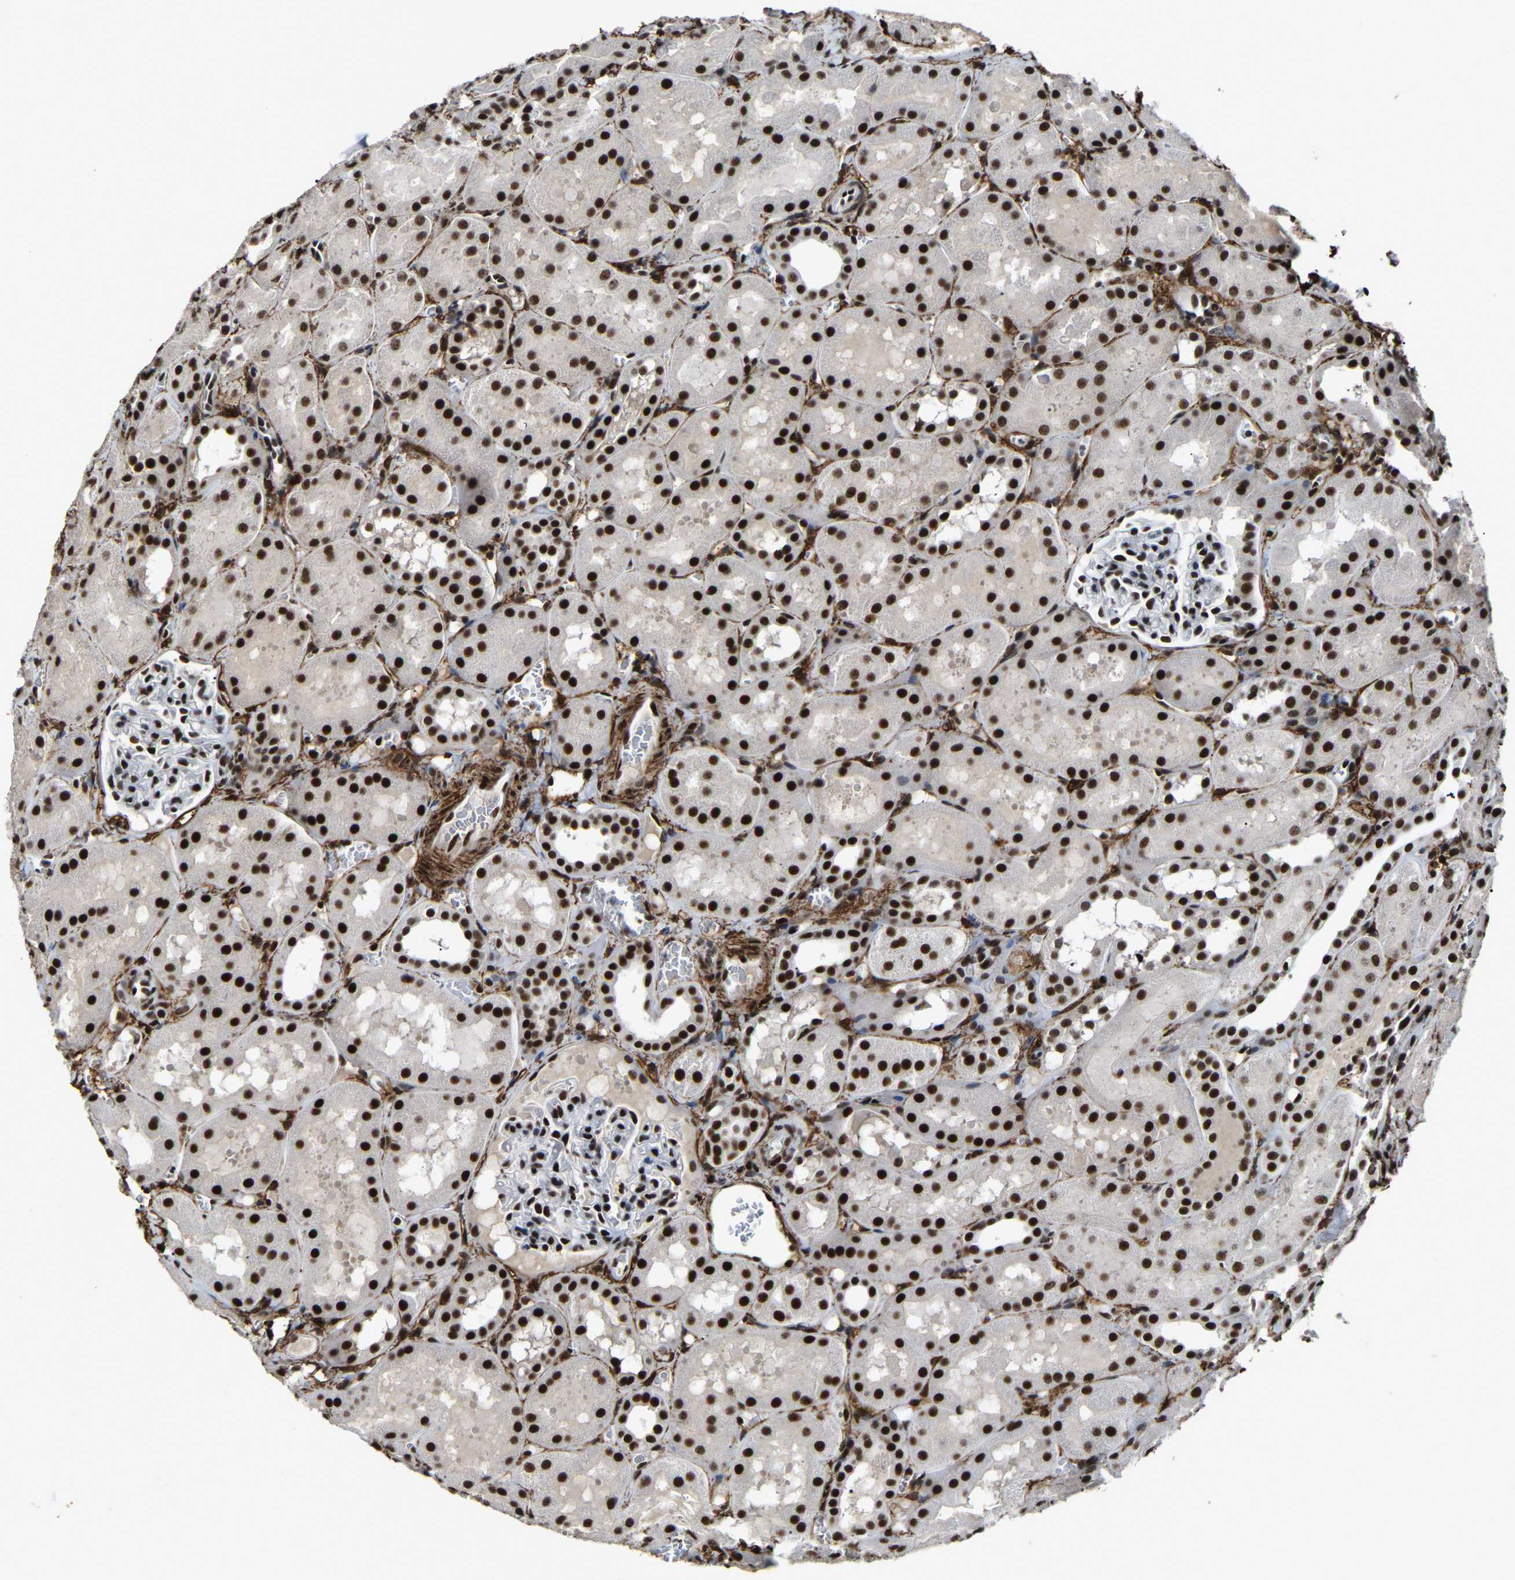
{"staining": {"intensity": "strong", "quantity": ">75%", "location": "nuclear"}, "tissue": "kidney", "cell_type": "Cells in glomeruli", "image_type": "normal", "snomed": [{"axis": "morphology", "description": "Normal tissue, NOS"}, {"axis": "topography", "description": "Kidney"}, {"axis": "topography", "description": "Urinary bladder"}], "caption": "Brown immunohistochemical staining in normal human kidney displays strong nuclear staining in about >75% of cells in glomeruli.", "gene": "DDX5", "patient": {"sex": "male", "age": 16}}